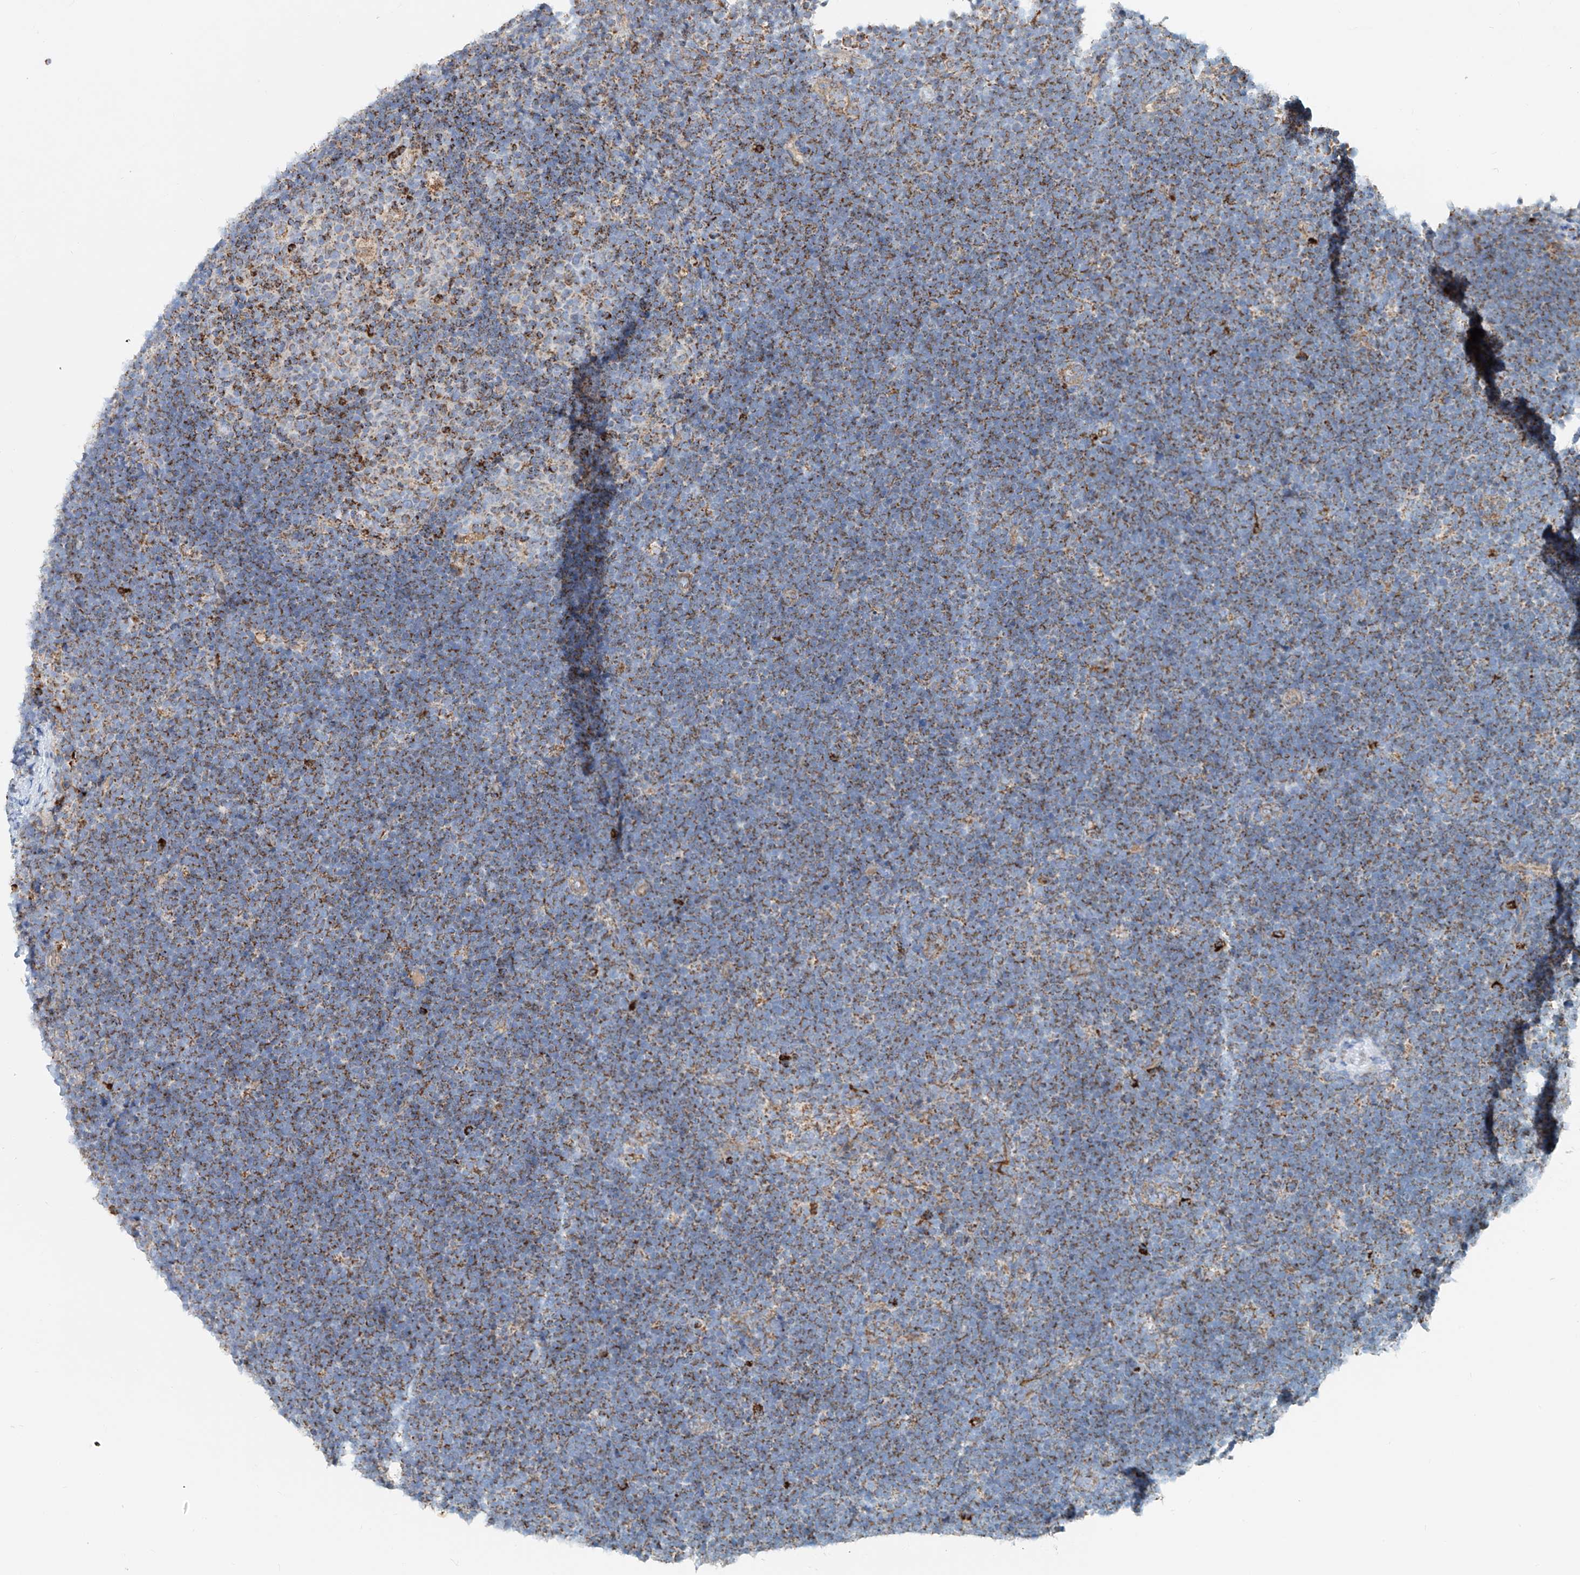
{"staining": {"intensity": "moderate", "quantity": "25%-75%", "location": "cytoplasmic/membranous"}, "tissue": "lymphoma", "cell_type": "Tumor cells", "image_type": "cancer", "snomed": [{"axis": "morphology", "description": "Malignant lymphoma, non-Hodgkin's type, High grade"}, {"axis": "topography", "description": "Lymph node"}], "caption": "Immunohistochemistry (IHC) of lymphoma exhibits medium levels of moderate cytoplasmic/membranous staining in approximately 25%-75% of tumor cells.", "gene": "CARD10", "patient": {"sex": "male", "age": 13}}